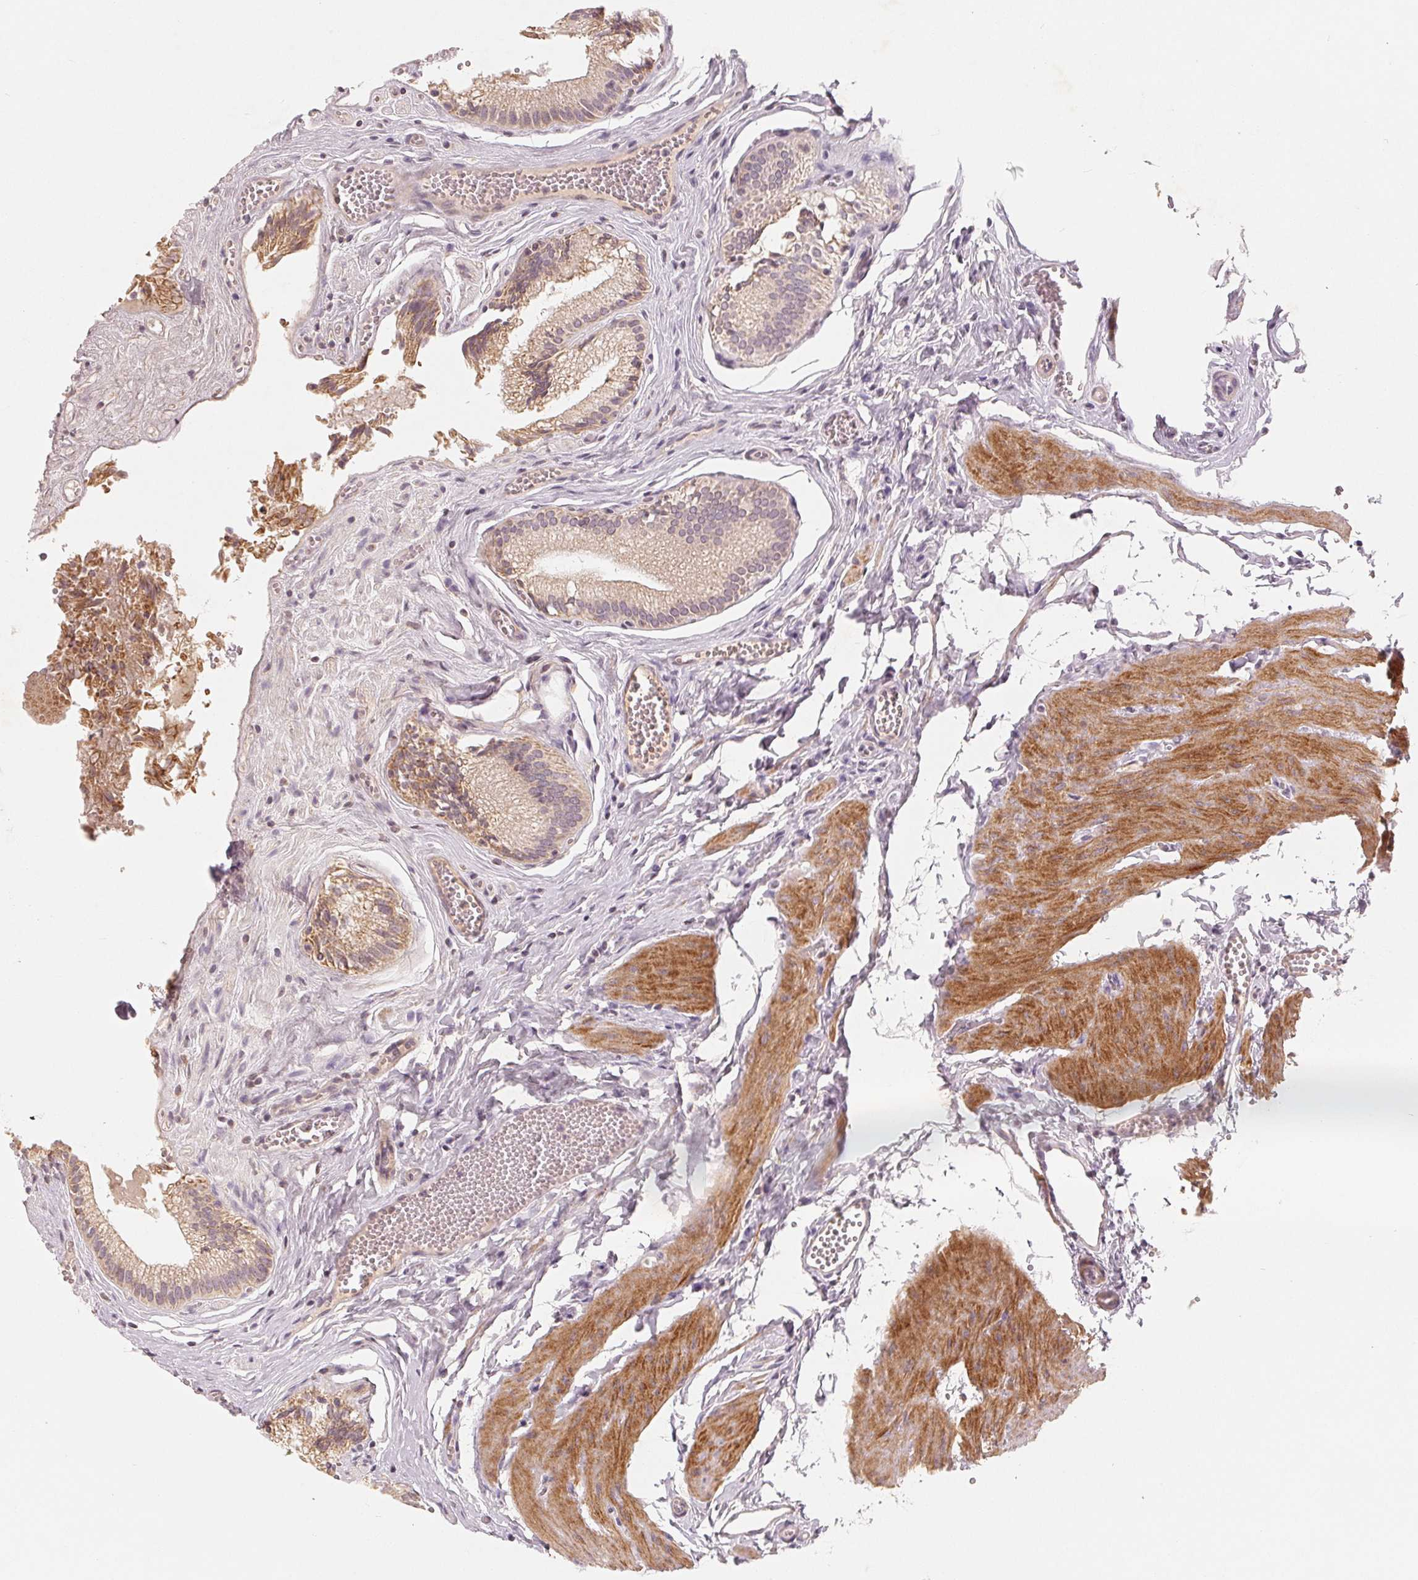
{"staining": {"intensity": "weak", "quantity": ">75%", "location": "cytoplasmic/membranous"}, "tissue": "gallbladder", "cell_type": "Glandular cells", "image_type": "normal", "snomed": [{"axis": "morphology", "description": "Normal tissue, NOS"}, {"axis": "topography", "description": "Gallbladder"}, {"axis": "topography", "description": "Peripheral nerve tissue"}], "caption": "Gallbladder stained for a protein demonstrates weak cytoplasmic/membranous positivity in glandular cells. Nuclei are stained in blue.", "gene": "GHITM", "patient": {"sex": "male", "age": 17}}